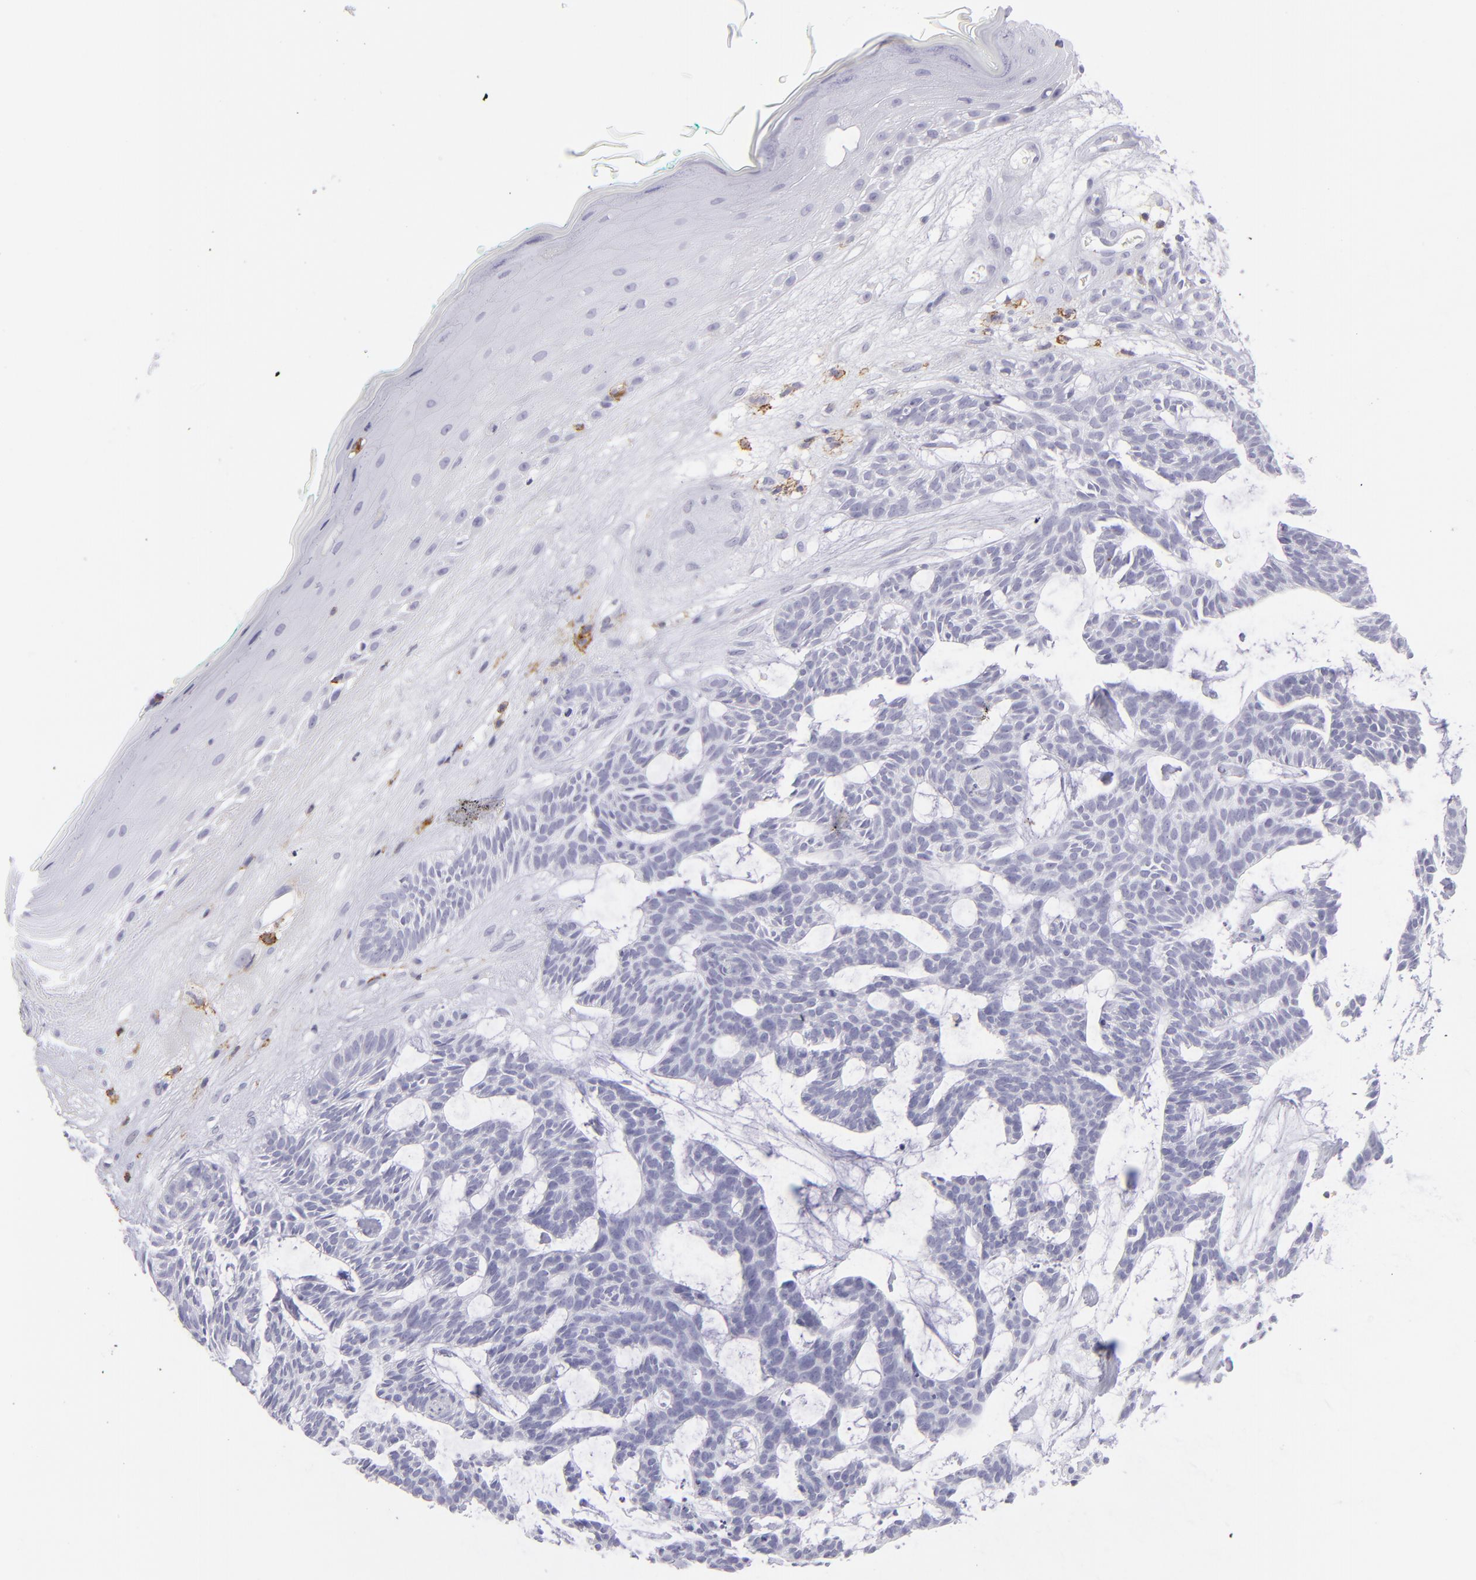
{"staining": {"intensity": "negative", "quantity": "none", "location": "none"}, "tissue": "skin cancer", "cell_type": "Tumor cells", "image_type": "cancer", "snomed": [{"axis": "morphology", "description": "Basal cell carcinoma"}, {"axis": "topography", "description": "Skin"}], "caption": "The photomicrograph reveals no significant staining in tumor cells of skin cancer. Nuclei are stained in blue.", "gene": "SELPLG", "patient": {"sex": "male", "age": 75}}